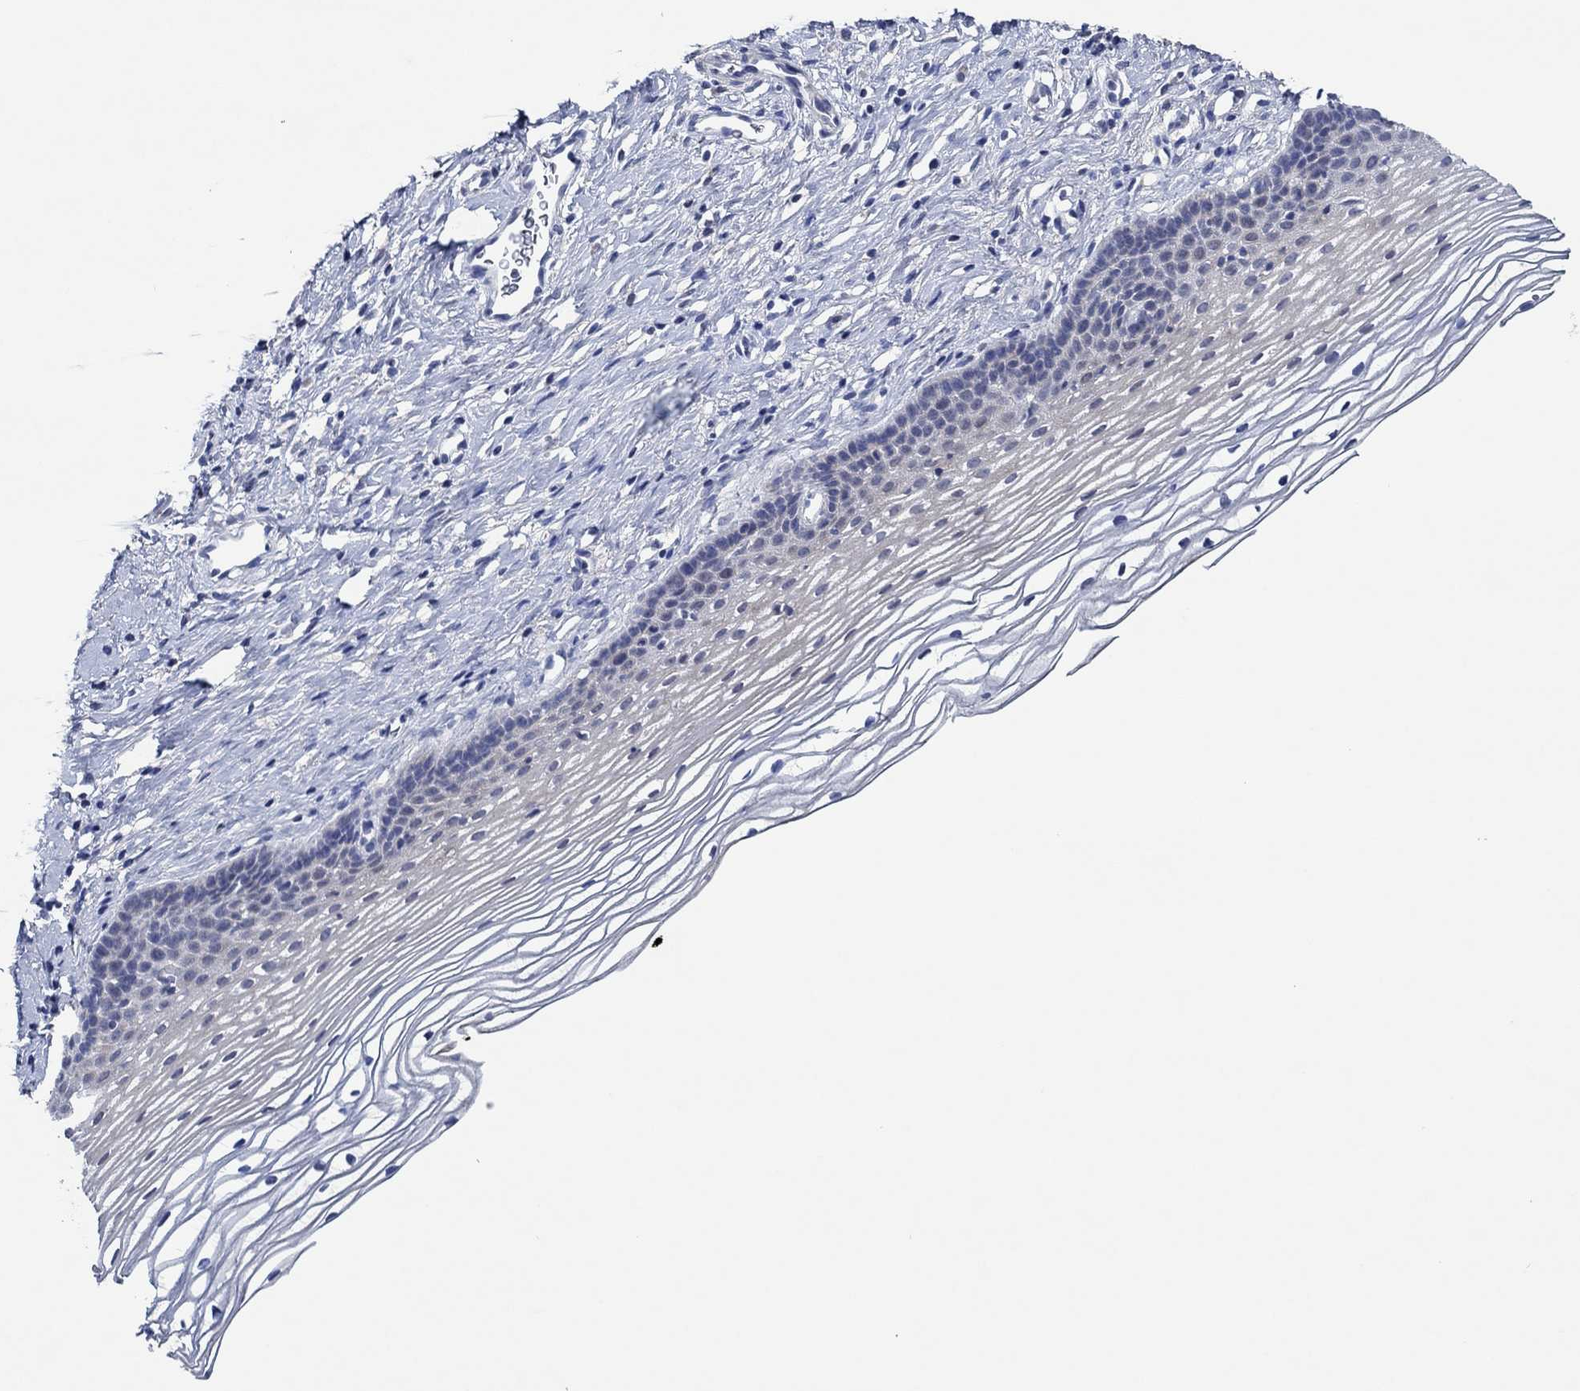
{"staining": {"intensity": "negative", "quantity": "none", "location": "none"}, "tissue": "cervix", "cell_type": "Glandular cells", "image_type": "normal", "snomed": [{"axis": "morphology", "description": "Normal tissue, NOS"}, {"axis": "topography", "description": "Cervix"}], "caption": "DAB immunohistochemical staining of normal human cervix demonstrates no significant staining in glandular cells.", "gene": "PRRT3", "patient": {"sex": "female", "age": 39}}